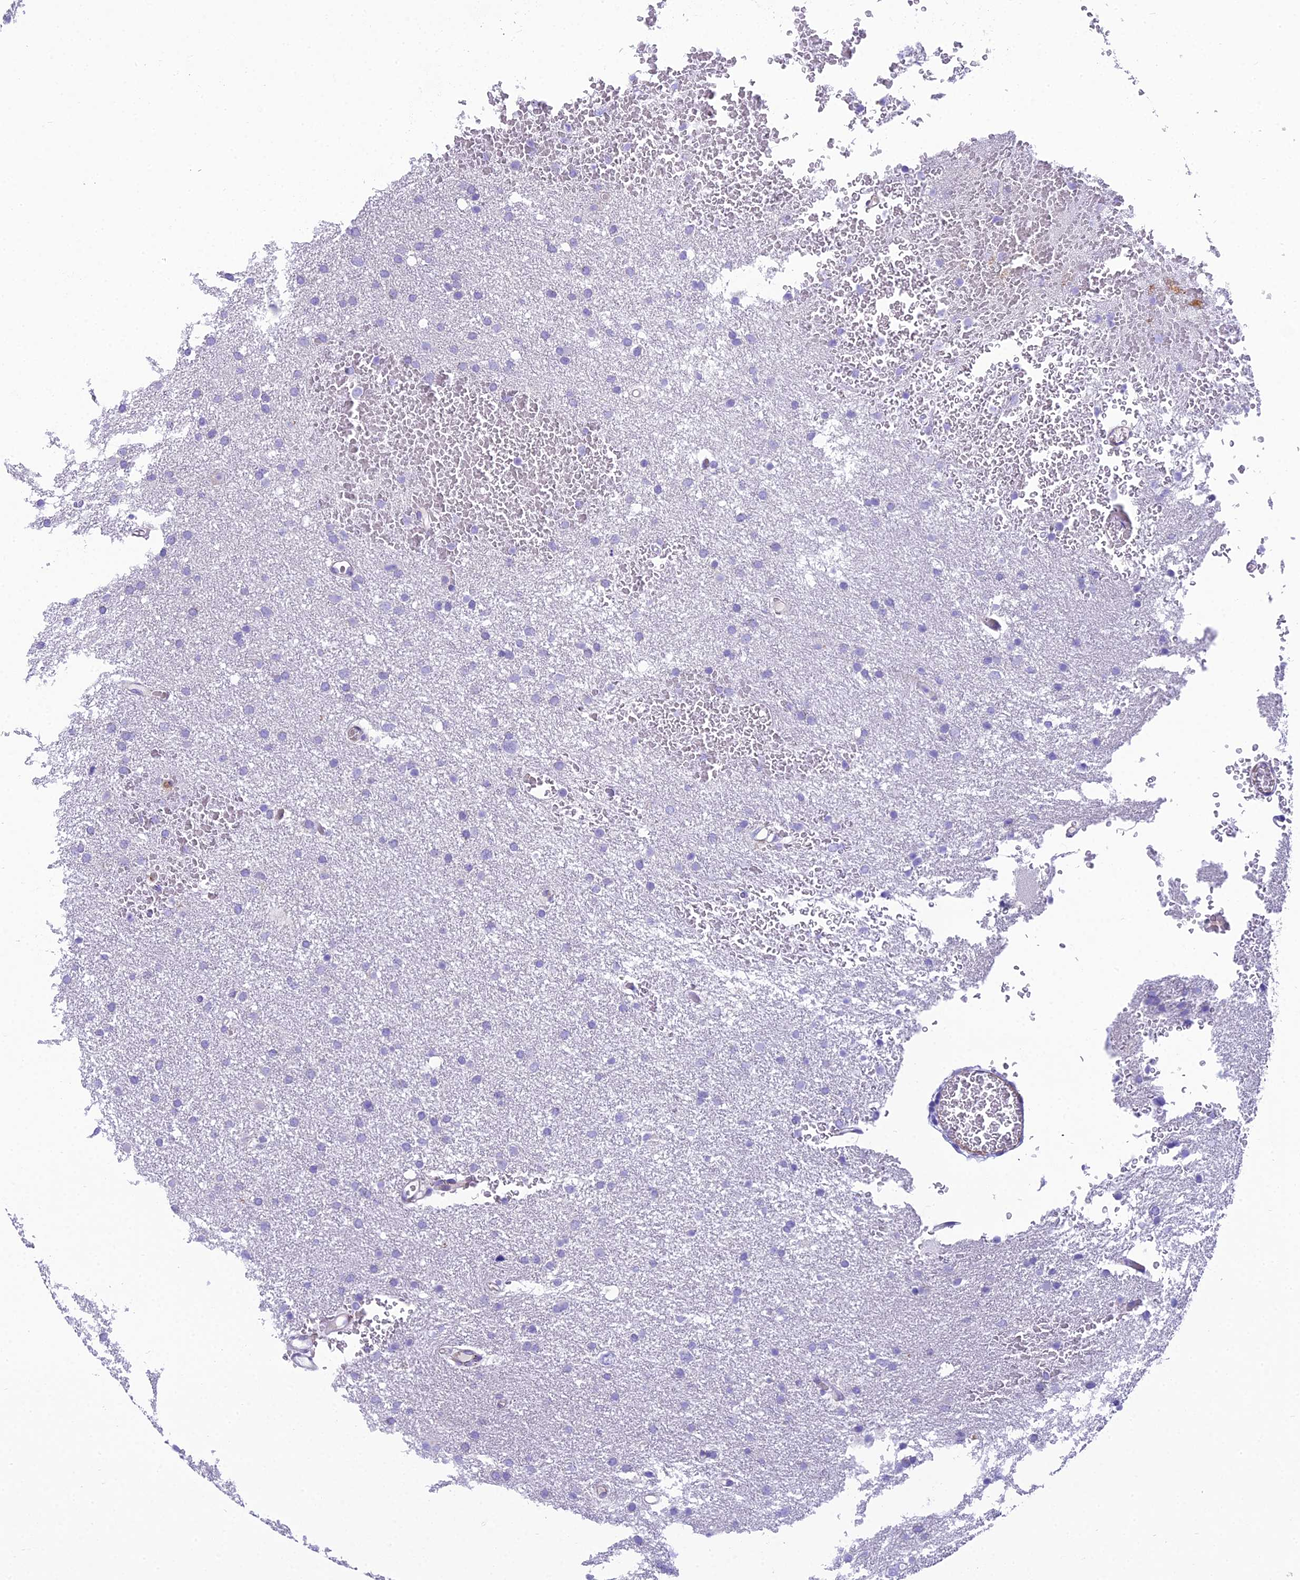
{"staining": {"intensity": "negative", "quantity": "none", "location": "none"}, "tissue": "glioma", "cell_type": "Tumor cells", "image_type": "cancer", "snomed": [{"axis": "morphology", "description": "Glioma, malignant, High grade"}, {"axis": "topography", "description": "Cerebral cortex"}], "caption": "Tumor cells show no significant expression in malignant glioma (high-grade). Nuclei are stained in blue.", "gene": "GFRA1", "patient": {"sex": "female", "age": 36}}